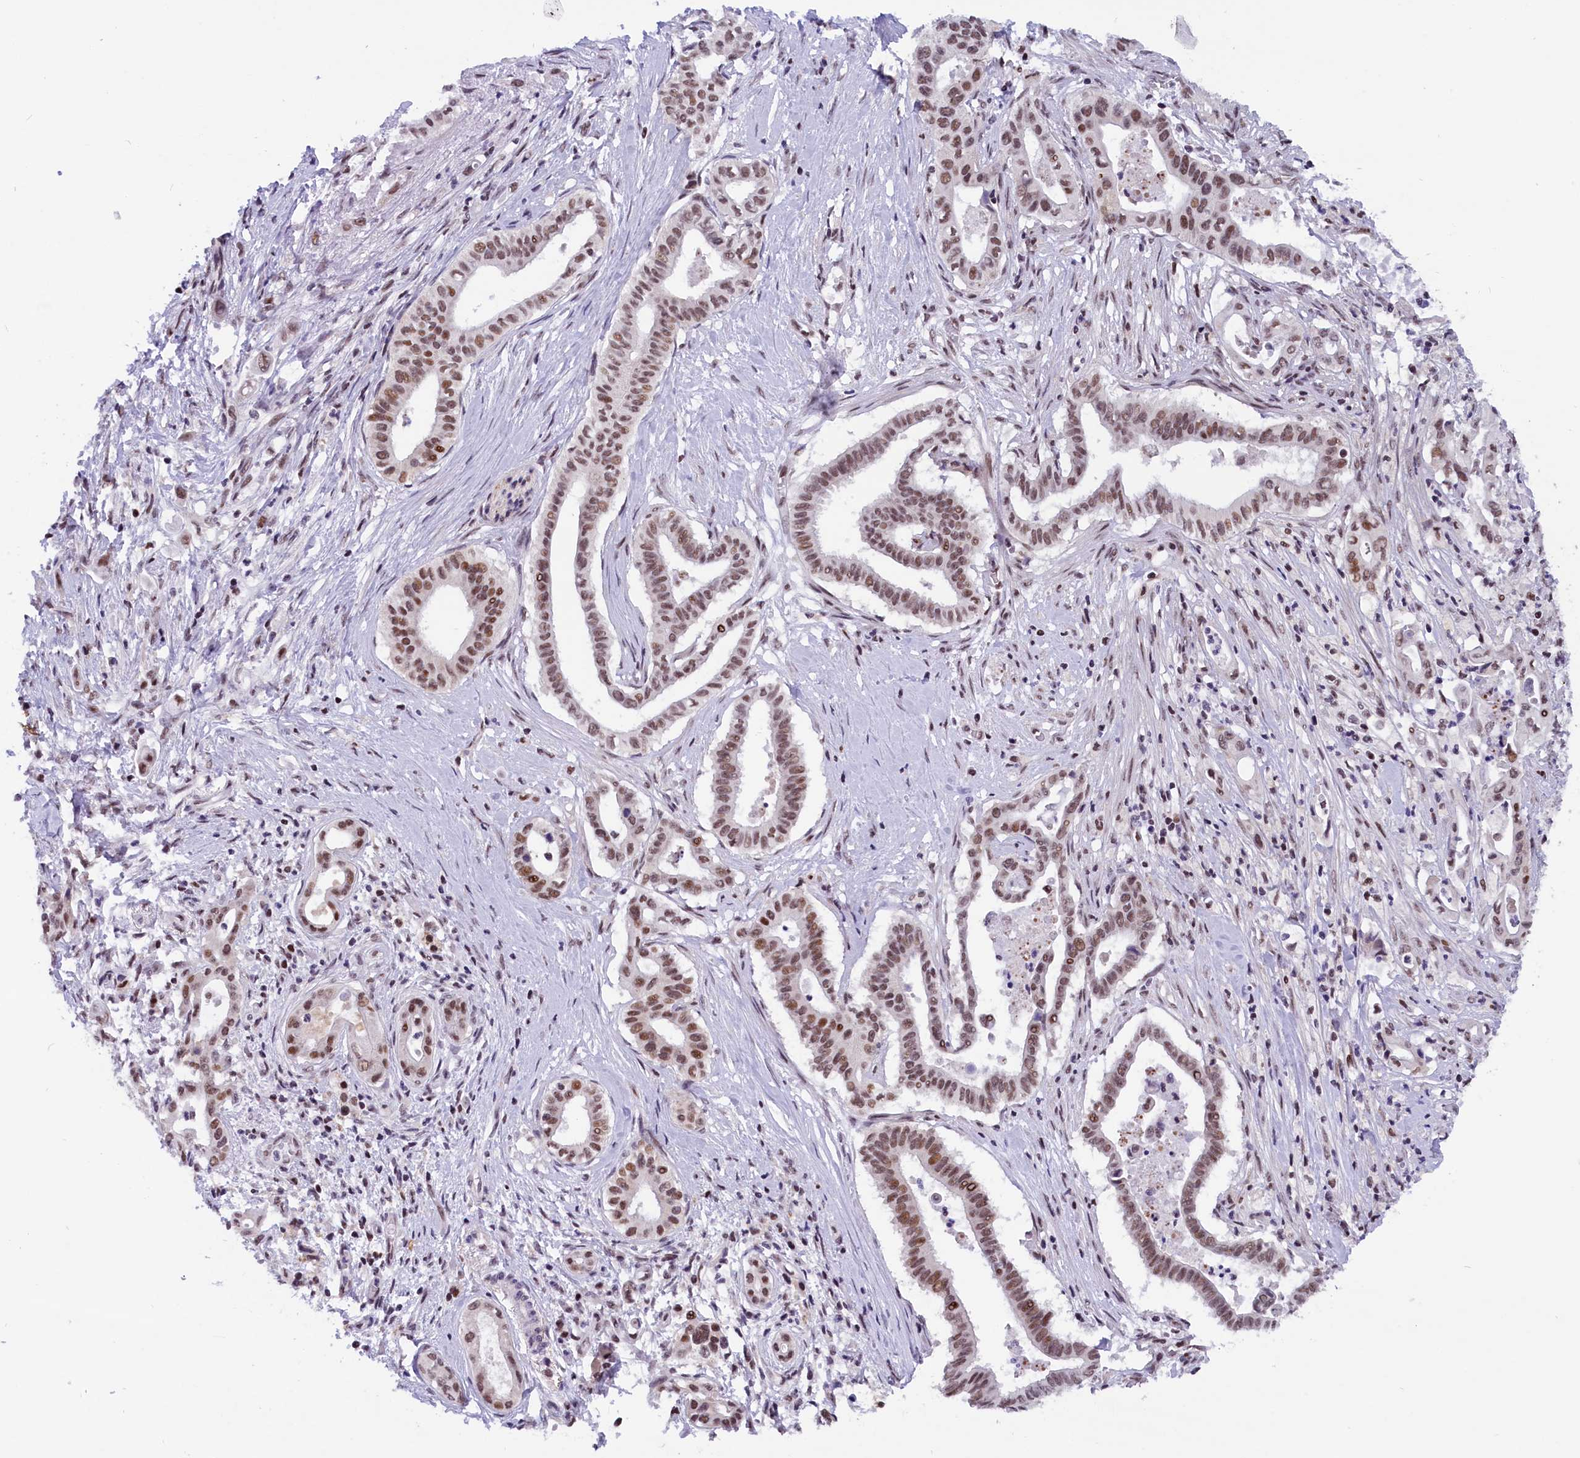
{"staining": {"intensity": "moderate", "quantity": ">75%", "location": "nuclear"}, "tissue": "pancreatic cancer", "cell_type": "Tumor cells", "image_type": "cancer", "snomed": [{"axis": "morphology", "description": "Adenocarcinoma, NOS"}, {"axis": "topography", "description": "Pancreas"}], "caption": "Immunohistochemical staining of pancreatic cancer displays medium levels of moderate nuclear protein positivity in approximately >75% of tumor cells.", "gene": "CDYL2", "patient": {"sex": "female", "age": 77}}